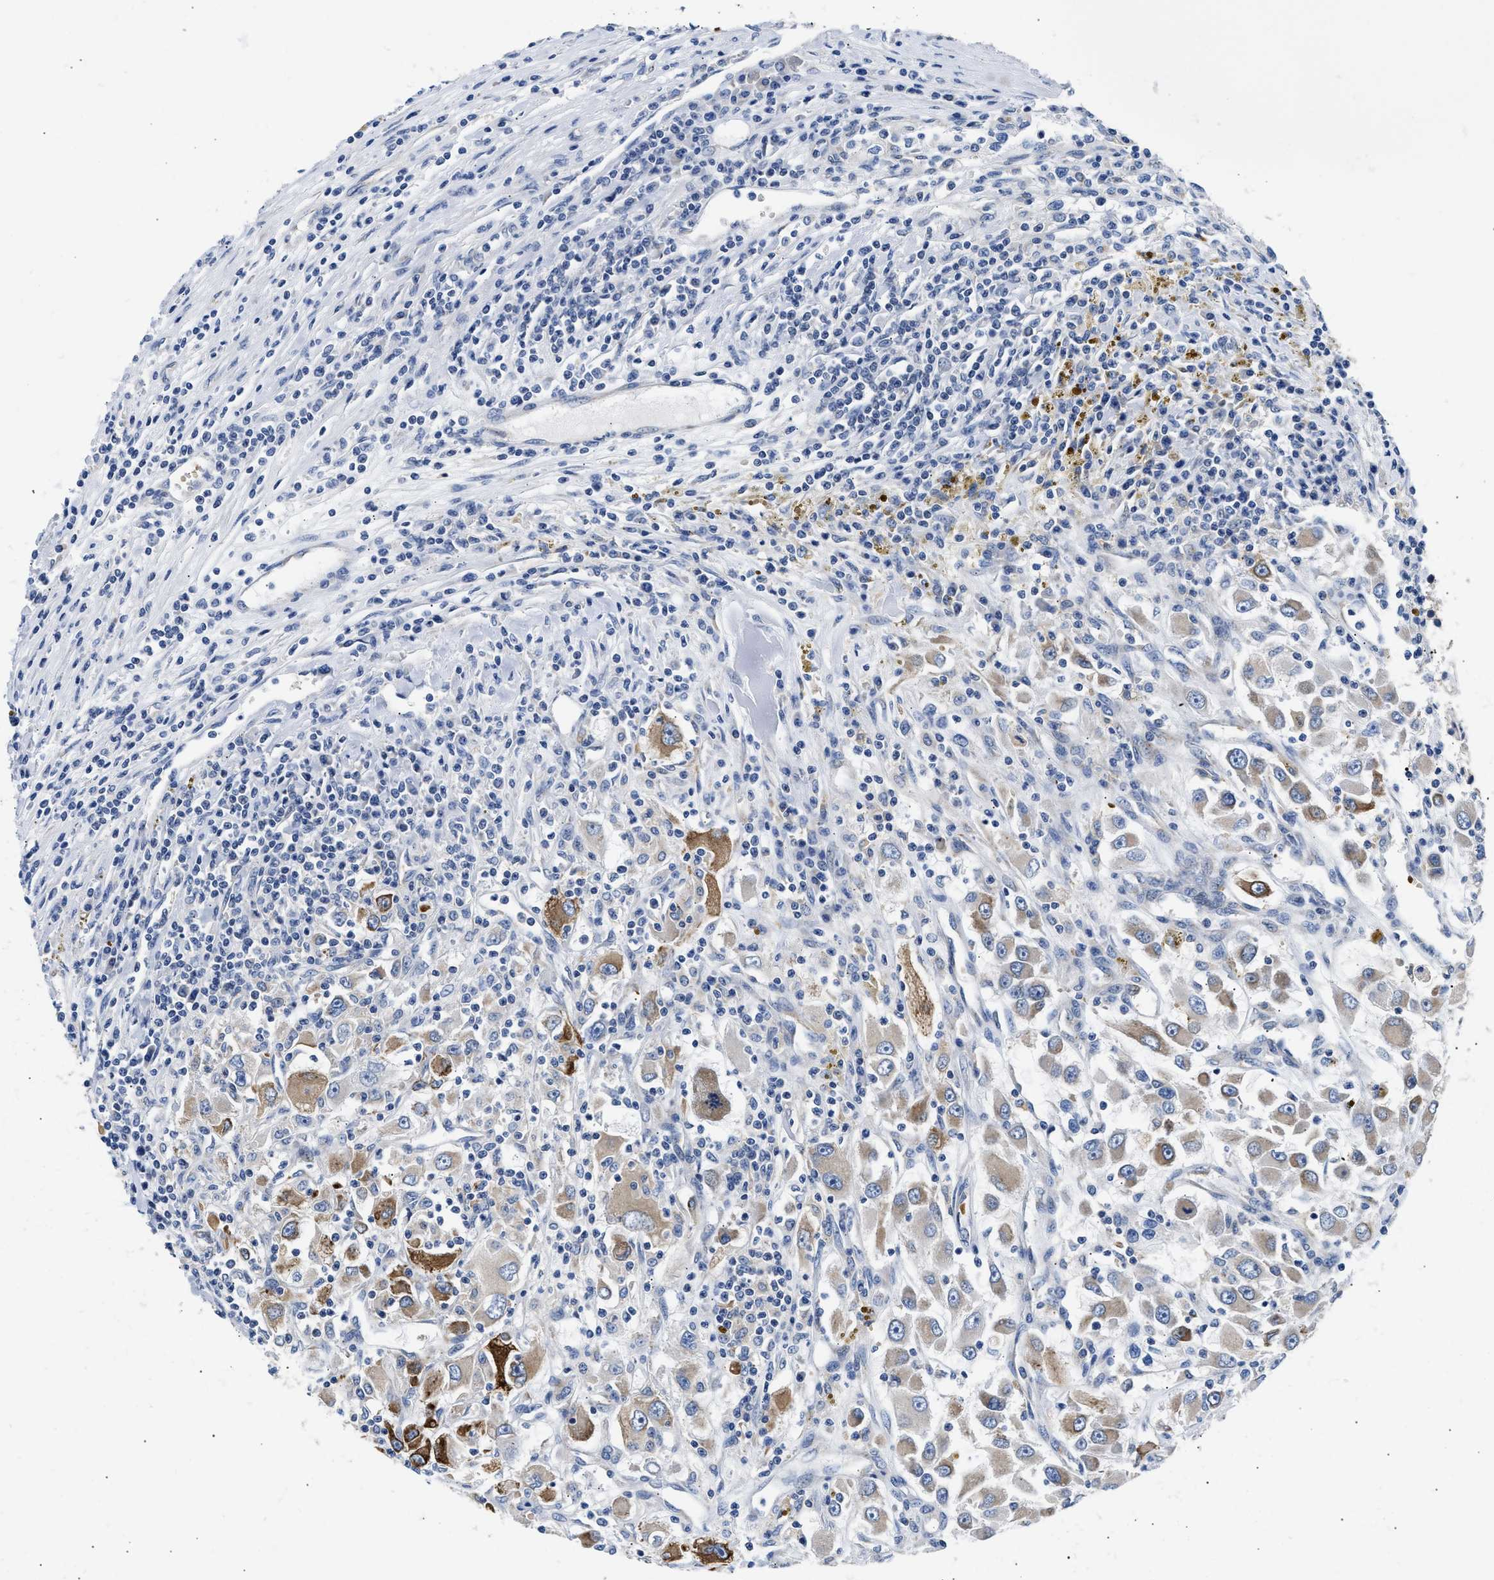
{"staining": {"intensity": "moderate", "quantity": "<25%", "location": "cytoplasmic/membranous"}, "tissue": "renal cancer", "cell_type": "Tumor cells", "image_type": "cancer", "snomed": [{"axis": "morphology", "description": "Adenocarcinoma, NOS"}, {"axis": "topography", "description": "Kidney"}], "caption": "Immunohistochemistry (DAB (3,3'-diaminobenzidine)) staining of human renal adenocarcinoma displays moderate cytoplasmic/membranous protein expression in about <25% of tumor cells.", "gene": "RINT1", "patient": {"sex": "female", "age": 52}}